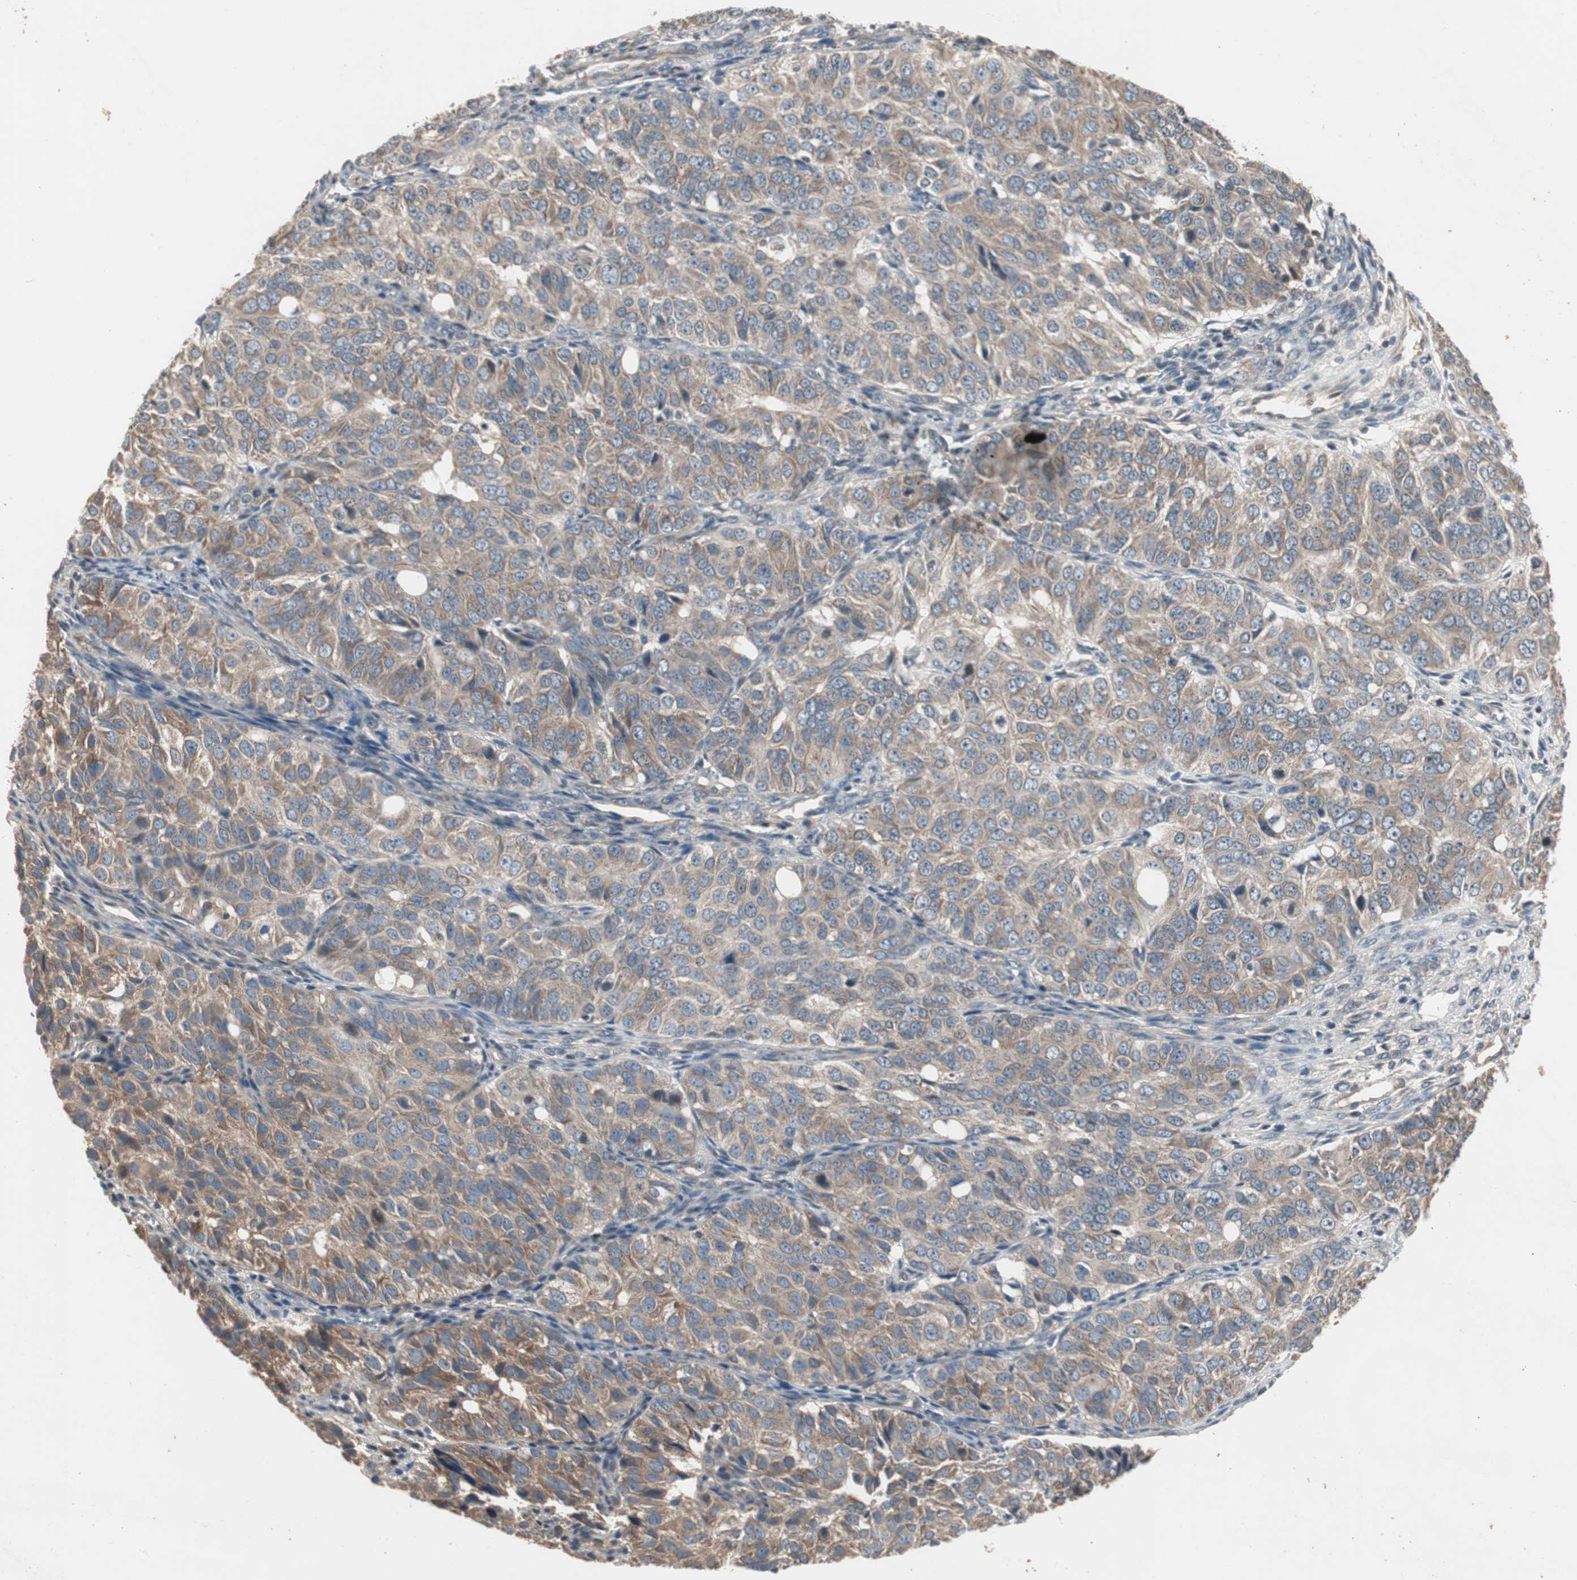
{"staining": {"intensity": "moderate", "quantity": ">75%", "location": "cytoplasmic/membranous"}, "tissue": "ovarian cancer", "cell_type": "Tumor cells", "image_type": "cancer", "snomed": [{"axis": "morphology", "description": "Carcinoma, endometroid"}, {"axis": "topography", "description": "Ovary"}], "caption": "Immunohistochemical staining of ovarian endometroid carcinoma displays medium levels of moderate cytoplasmic/membranous protein positivity in about >75% of tumor cells. (DAB (3,3'-diaminobenzidine) IHC, brown staining for protein, blue staining for nuclei).", "gene": "ZMPSTE24", "patient": {"sex": "female", "age": 51}}